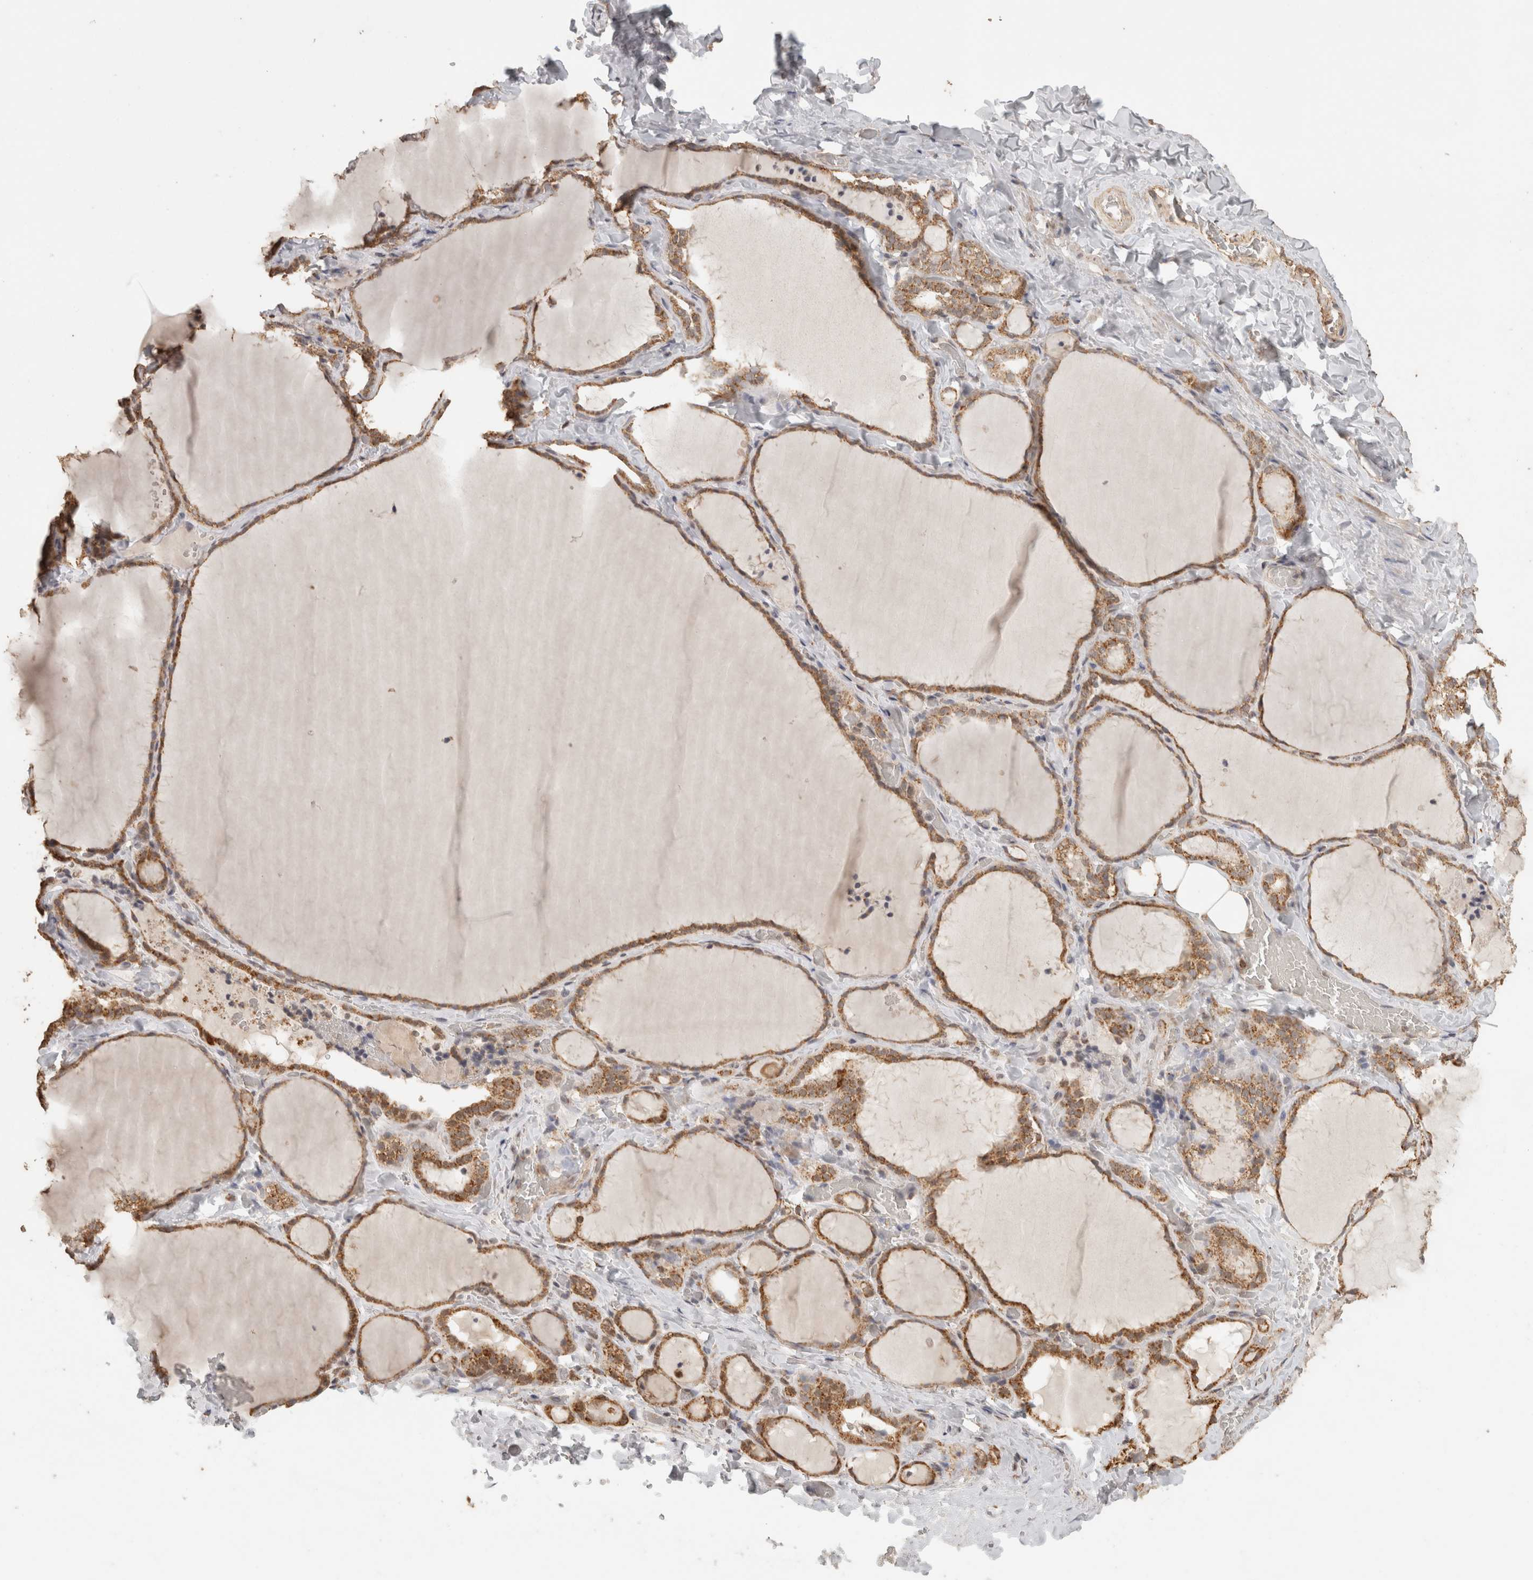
{"staining": {"intensity": "moderate", "quantity": ">75%", "location": "cytoplasmic/membranous"}, "tissue": "thyroid gland", "cell_type": "Glandular cells", "image_type": "normal", "snomed": [{"axis": "morphology", "description": "Normal tissue, NOS"}, {"axis": "topography", "description": "Thyroid gland"}], "caption": "Immunohistochemical staining of unremarkable human thyroid gland shows >75% levels of moderate cytoplasmic/membranous protein expression in about >75% of glandular cells.", "gene": "BNIP3L", "patient": {"sex": "female", "age": 22}}